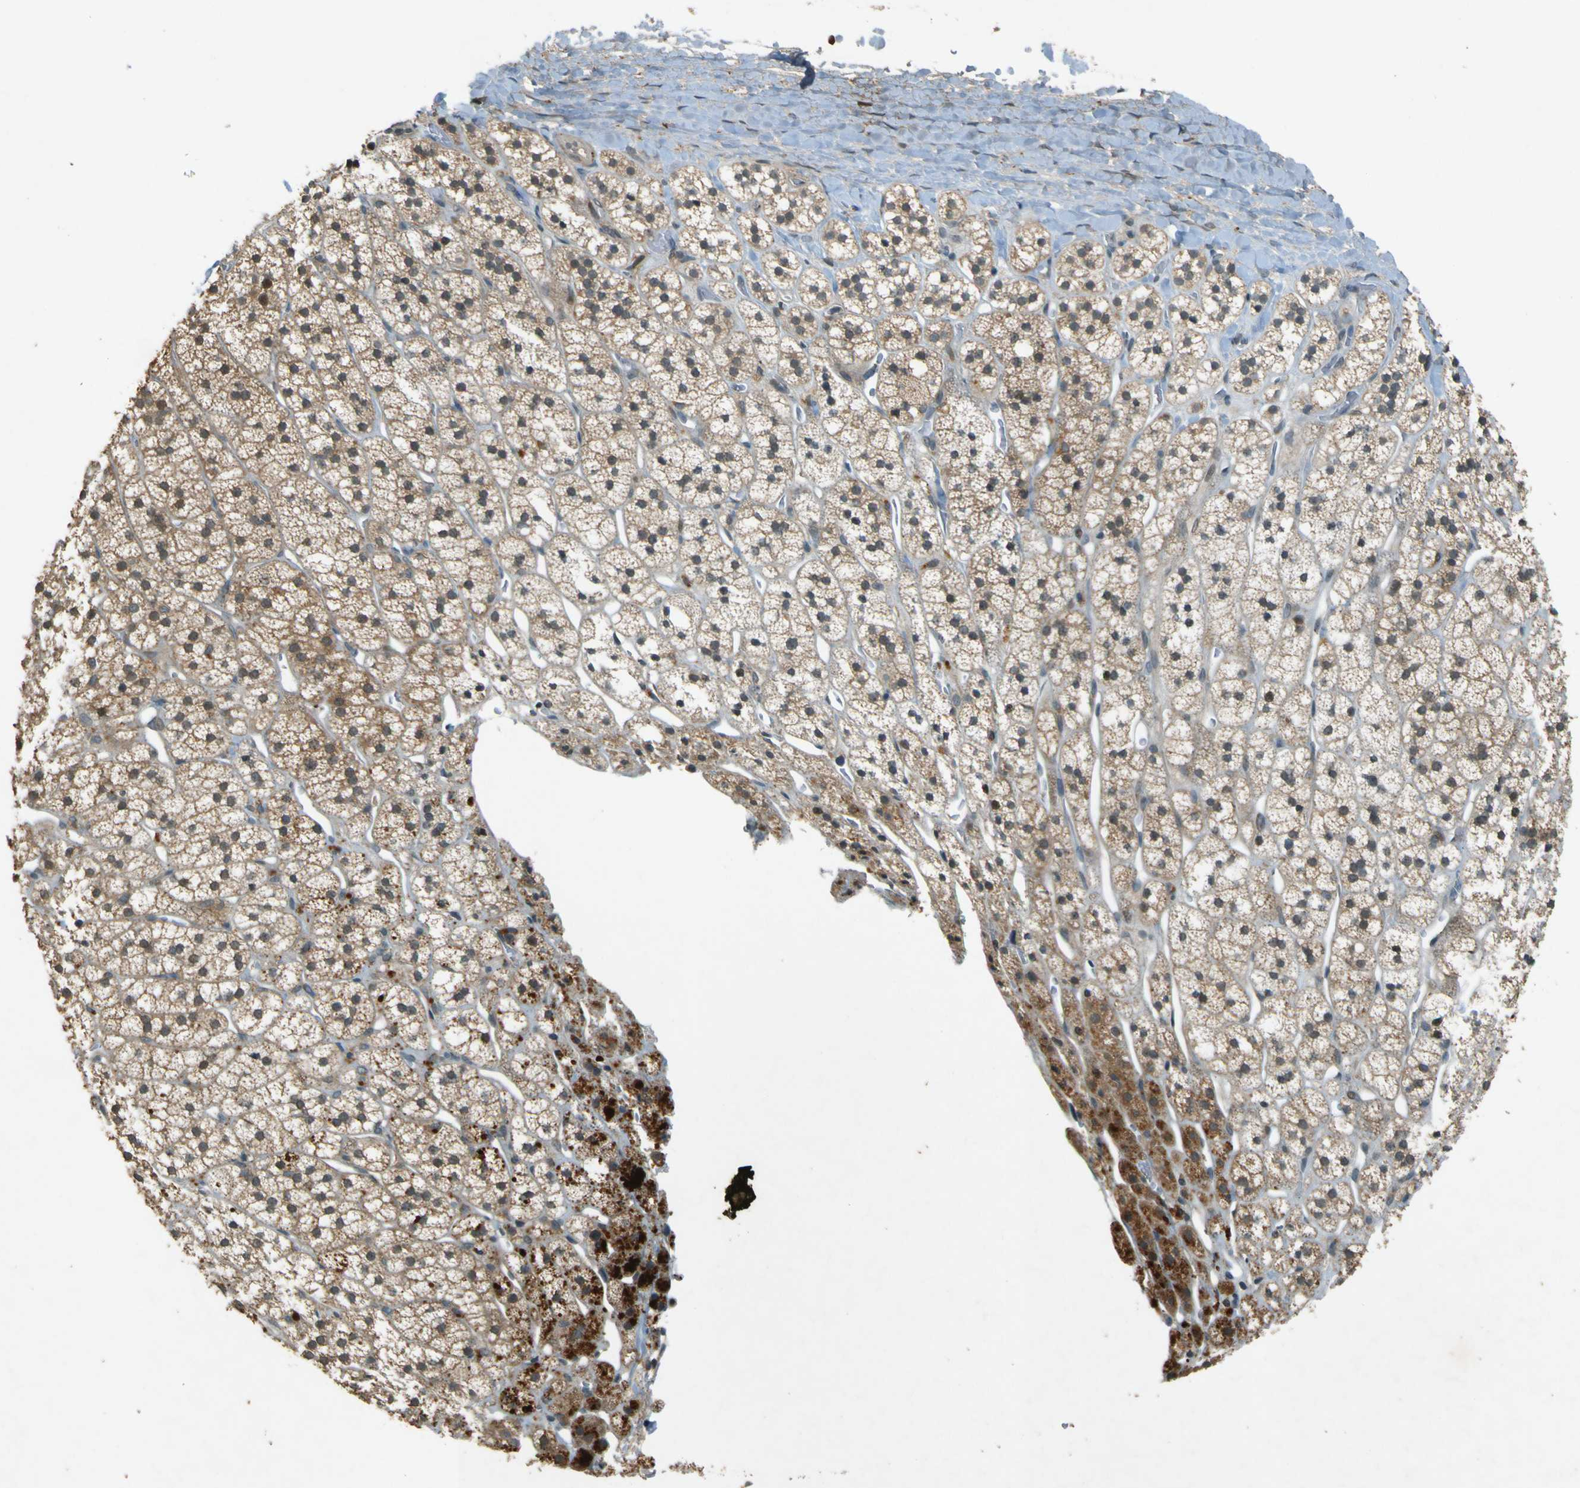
{"staining": {"intensity": "strong", "quantity": "25%-75%", "location": "cytoplasmic/membranous"}, "tissue": "adrenal gland", "cell_type": "Glandular cells", "image_type": "normal", "snomed": [{"axis": "morphology", "description": "Normal tissue, NOS"}, {"axis": "topography", "description": "Adrenal gland"}], "caption": "Adrenal gland stained with immunohistochemistry shows strong cytoplasmic/membranous staining in about 25%-75% of glandular cells.", "gene": "MPDZ", "patient": {"sex": "male", "age": 56}}